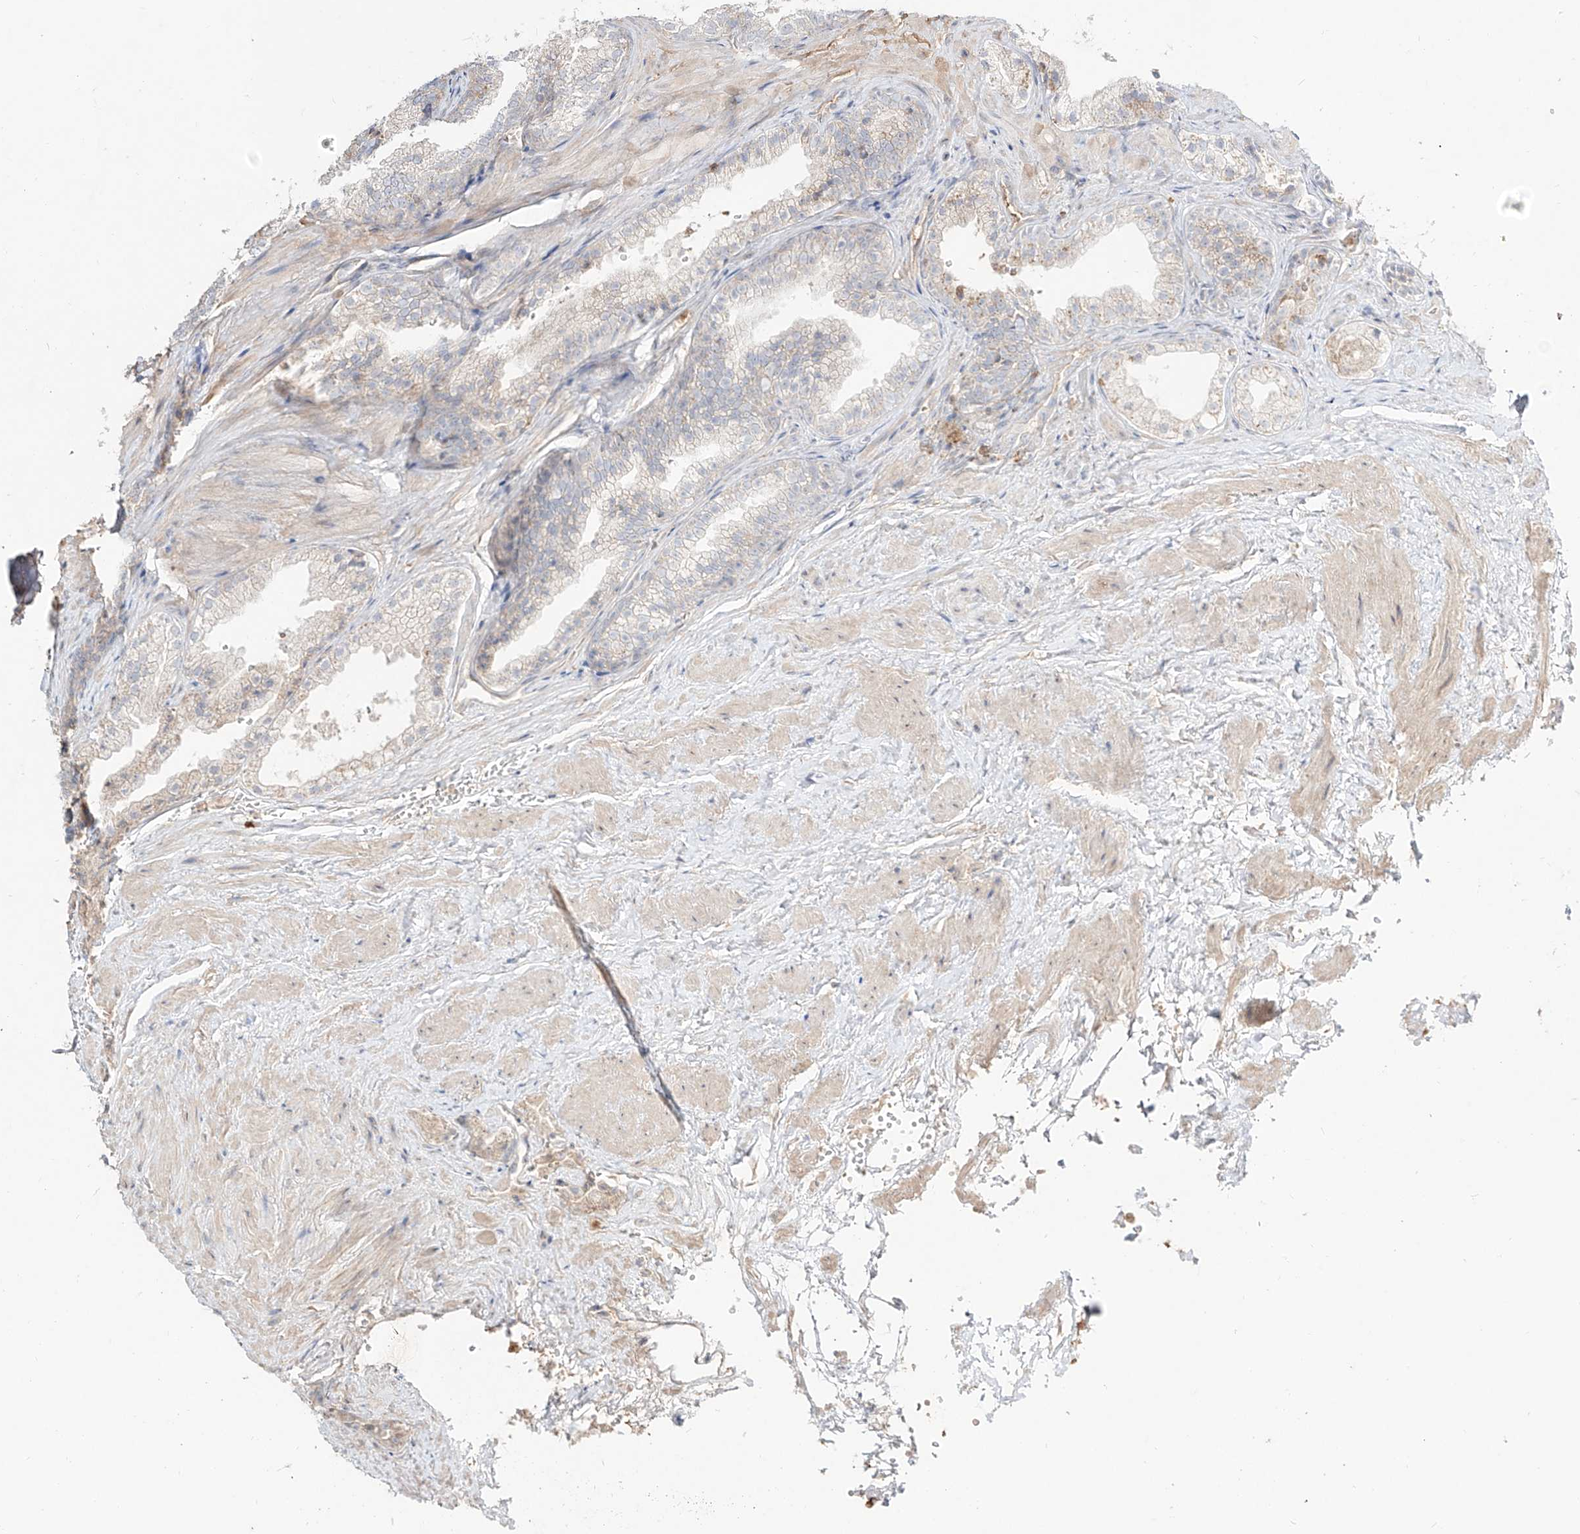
{"staining": {"intensity": "weak", "quantity": "25%-75%", "location": "cytoplasmic/membranous"}, "tissue": "prostate", "cell_type": "Glandular cells", "image_type": "normal", "snomed": [{"axis": "morphology", "description": "Normal tissue, NOS"}, {"axis": "topography", "description": "Prostate"}], "caption": "Approximately 25%-75% of glandular cells in unremarkable prostate demonstrate weak cytoplasmic/membranous protein staining as visualized by brown immunohistochemical staining.", "gene": "ERO1A", "patient": {"sex": "male", "age": 76}}